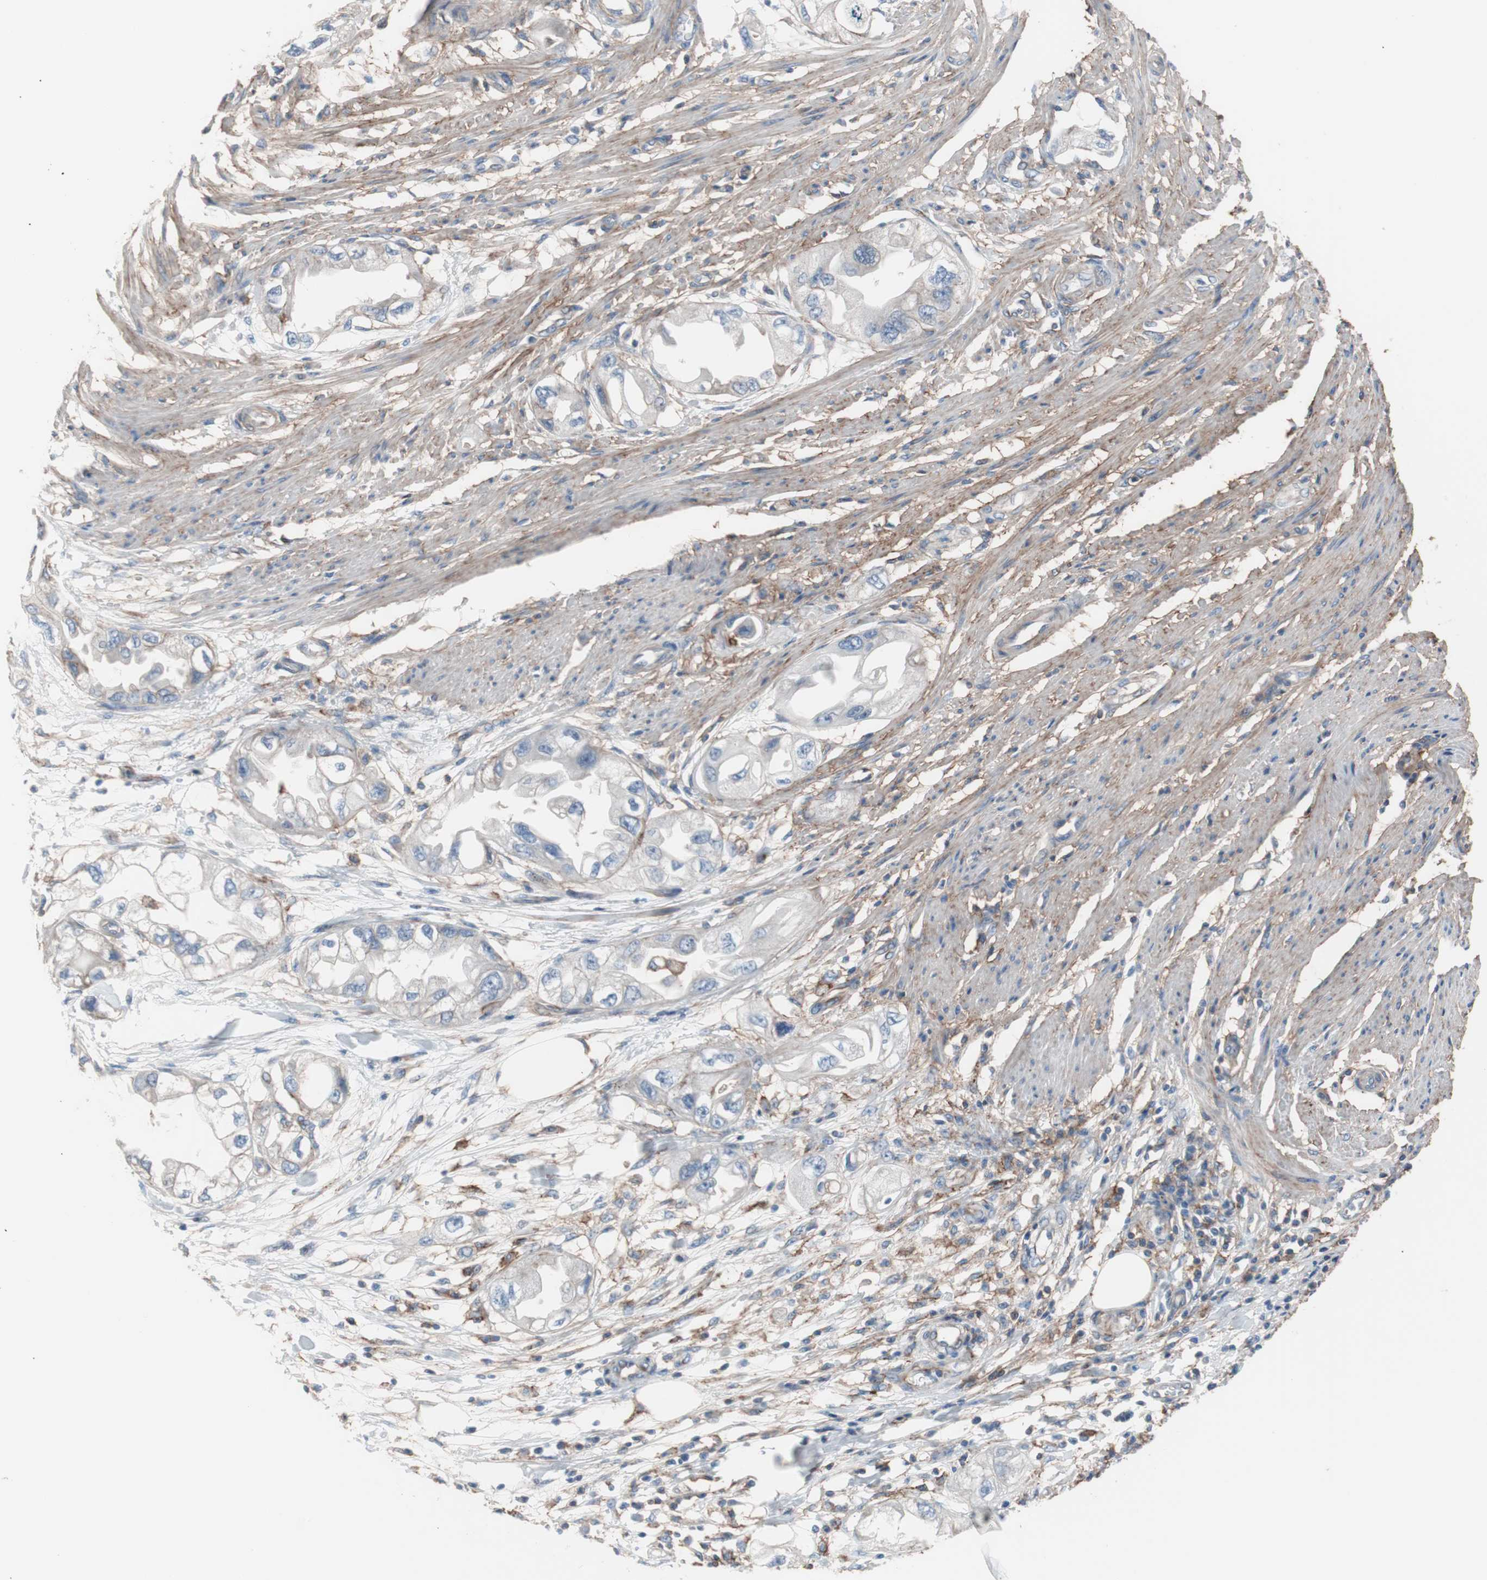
{"staining": {"intensity": "negative", "quantity": "none", "location": "none"}, "tissue": "endometrial cancer", "cell_type": "Tumor cells", "image_type": "cancer", "snomed": [{"axis": "morphology", "description": "Adenocarcinoma, NOS"}, {"axis": "topography", "description": "Endometrium"}], "caption": "DAB immunohistochemical staining of human adenocarcinoma (endometrial) reveals no significant staining in tumor cells.", "gene": "CD81", "patient": {"sex": "female", "age": 67}}